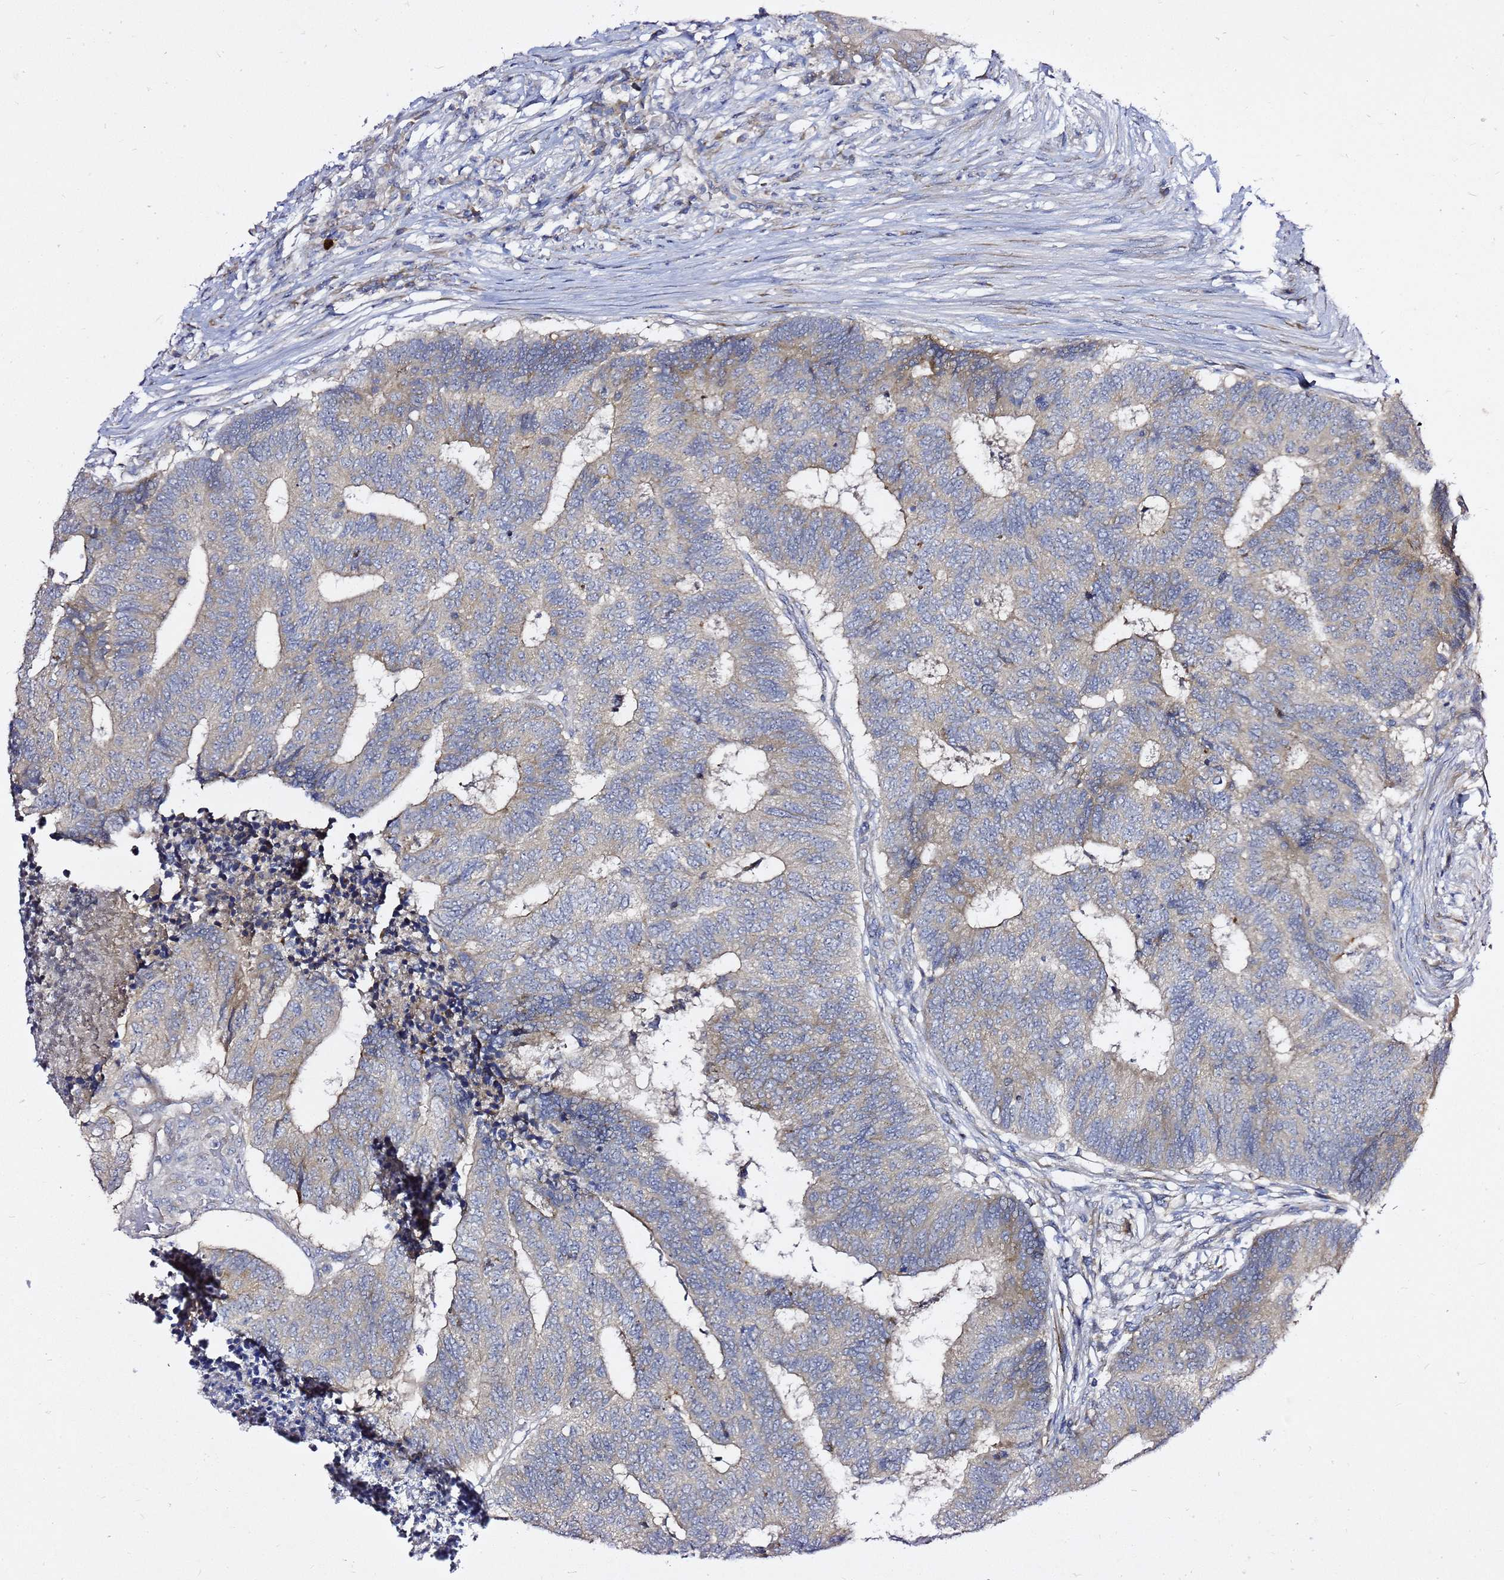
{"staining": {"intensity": "weak", "quantity": "<25%", "location": "cytoplasmic/membranous"}, "tissue": "colorectal cancer", "cell_type": "Tumor cells", "image_type": "cancer", "snomed": [{"axis": "morphology", "description": "Adenocarcinoma, NOS"}, {"axis": "topography", "description": "Colon"}], "caption": "DAB immunohistochemical staining of colorectal cancer displays no significant expression in tumor cells.", "gene": "MON1B", "patient": {"sex": "female", "age": 67}}